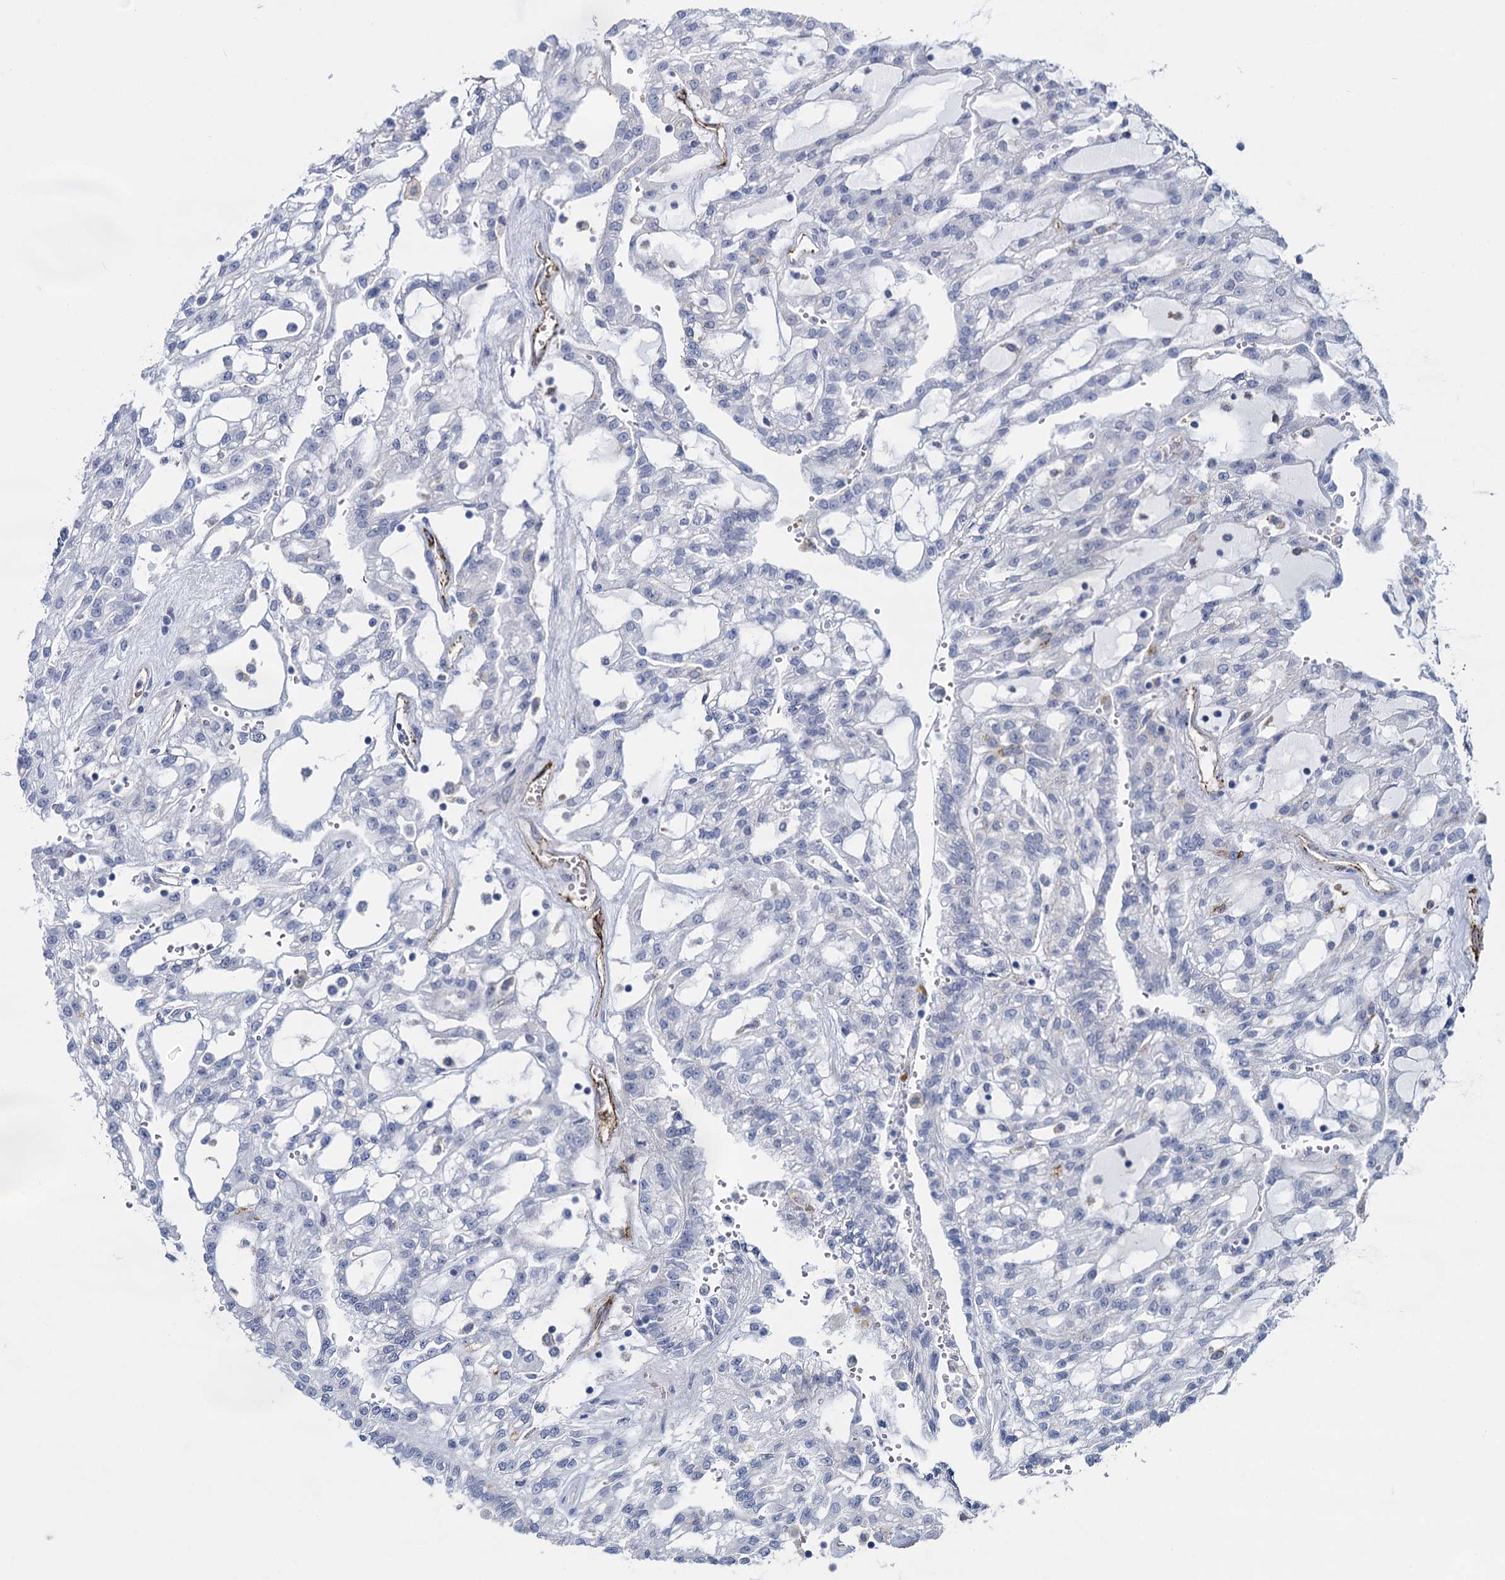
{"staining": {"intensity": "negative", "quantity": "none", "location": "none"}, "tissue": "renal cancer", "cell_type": "Tumor cells", "image_type": "cancer", "snomed": [{"axis": "morphology", "description": "Adenocarcinoma, NOS"}, {"axis": "topography", "description": "Kidney"}], "caption": "The image shows no significant staining in tumor cells of renal cancer (adenocarcinoma).", "gene": "SNCG", "patient": {"sex": "male", "age": 63}}